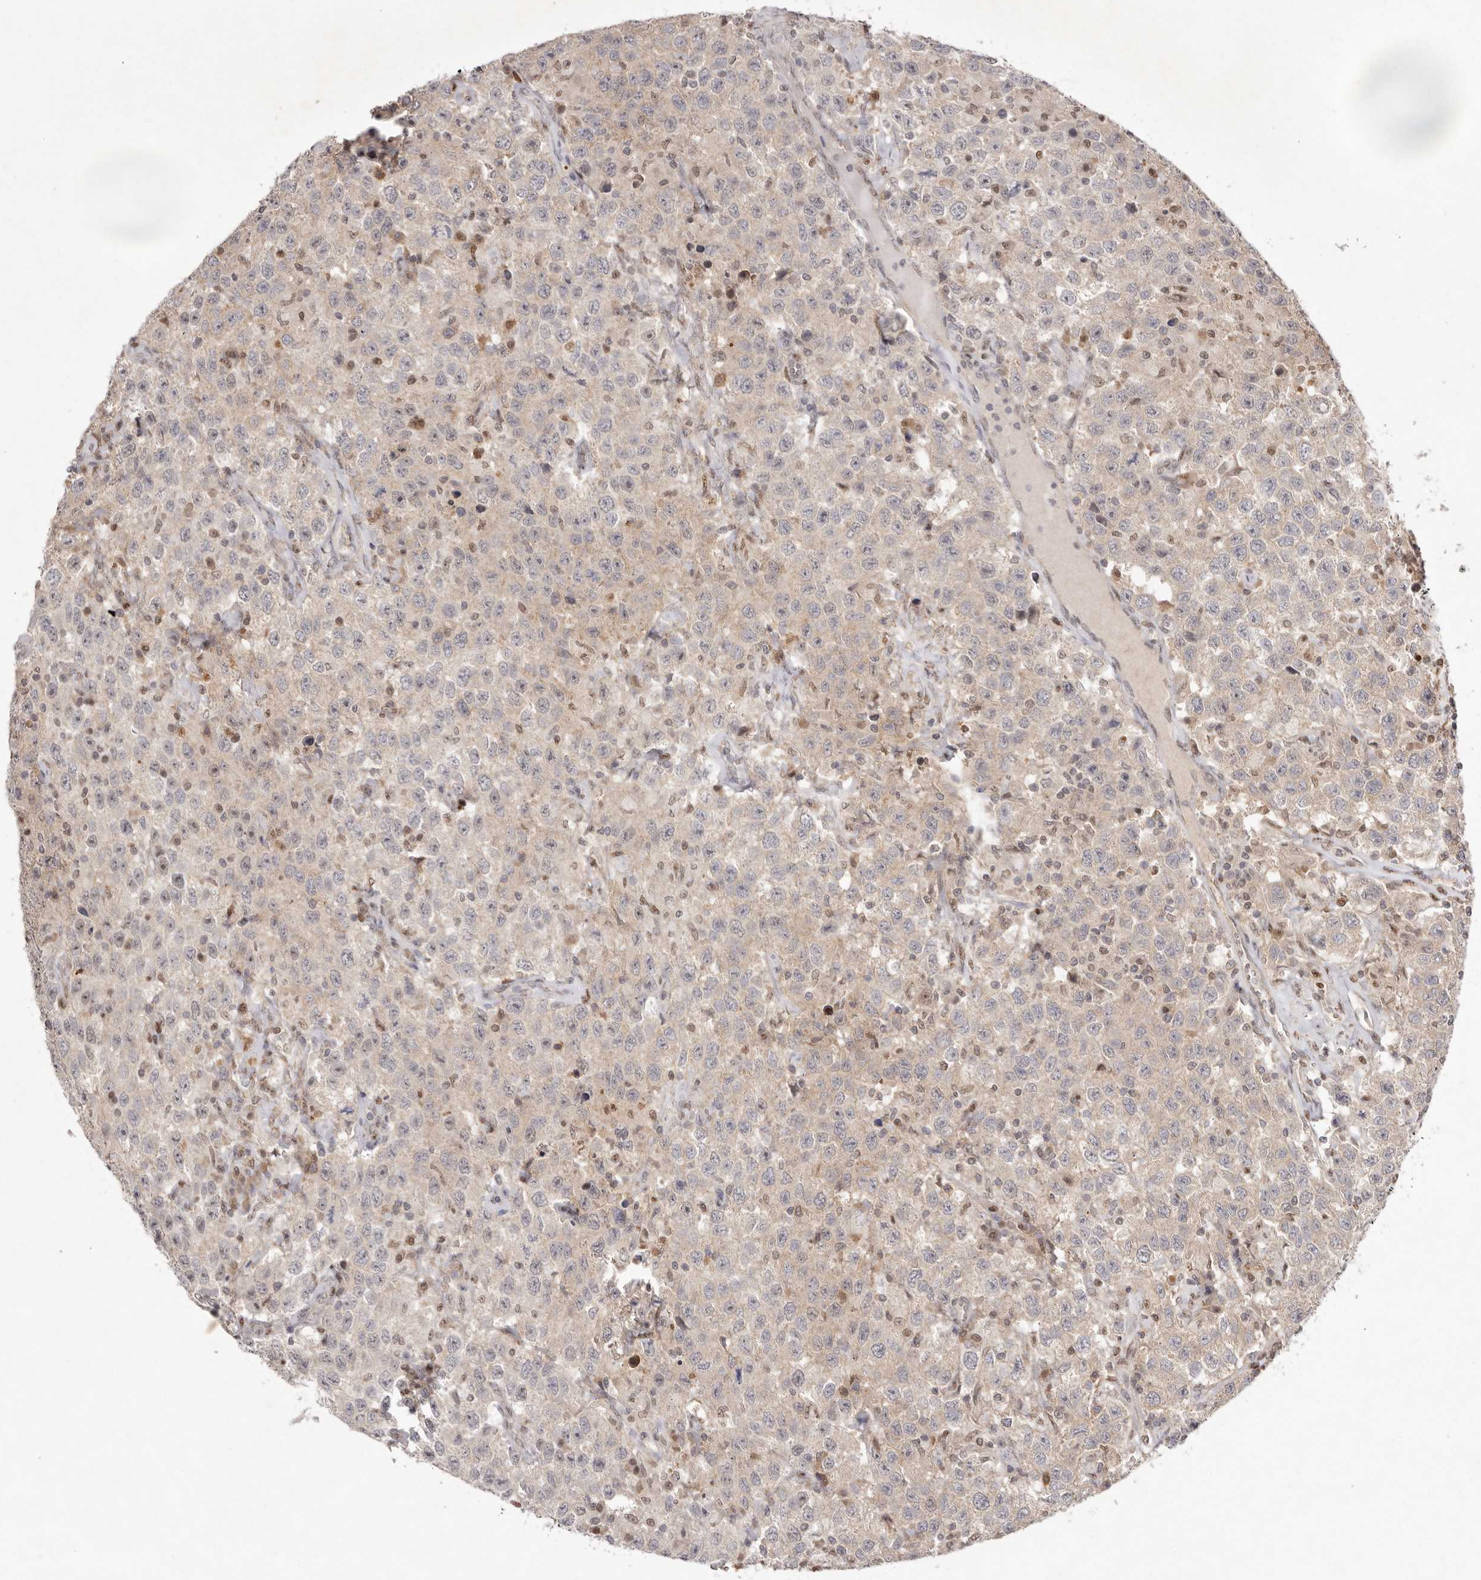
{"staining": {"intensity": "weak", "quantity": "25%-75%", "location": "cytoplasmic/membranous"}, "tissue": "testis cancer", "cell_type": "Tumor cells", "image_type": "cancer", "snomed": [{"axis": "morphology", "description": "Seminoma, NOS"}, {"axis": "topography", "description": "Testis"}], "caption": "Immunohistochemistry (IHC) photomicrograph of neoplastic tissue: seminoma (testis) stained using immunohistochemistry reveals low levels of weak protein expression localized specifically in the cytoplasmic/membranous of tumor cells, appearing as a cytoplasmic/membranous brown color.", "gene": "TADA1", "patient": {"sex": "male", "age": 41}}